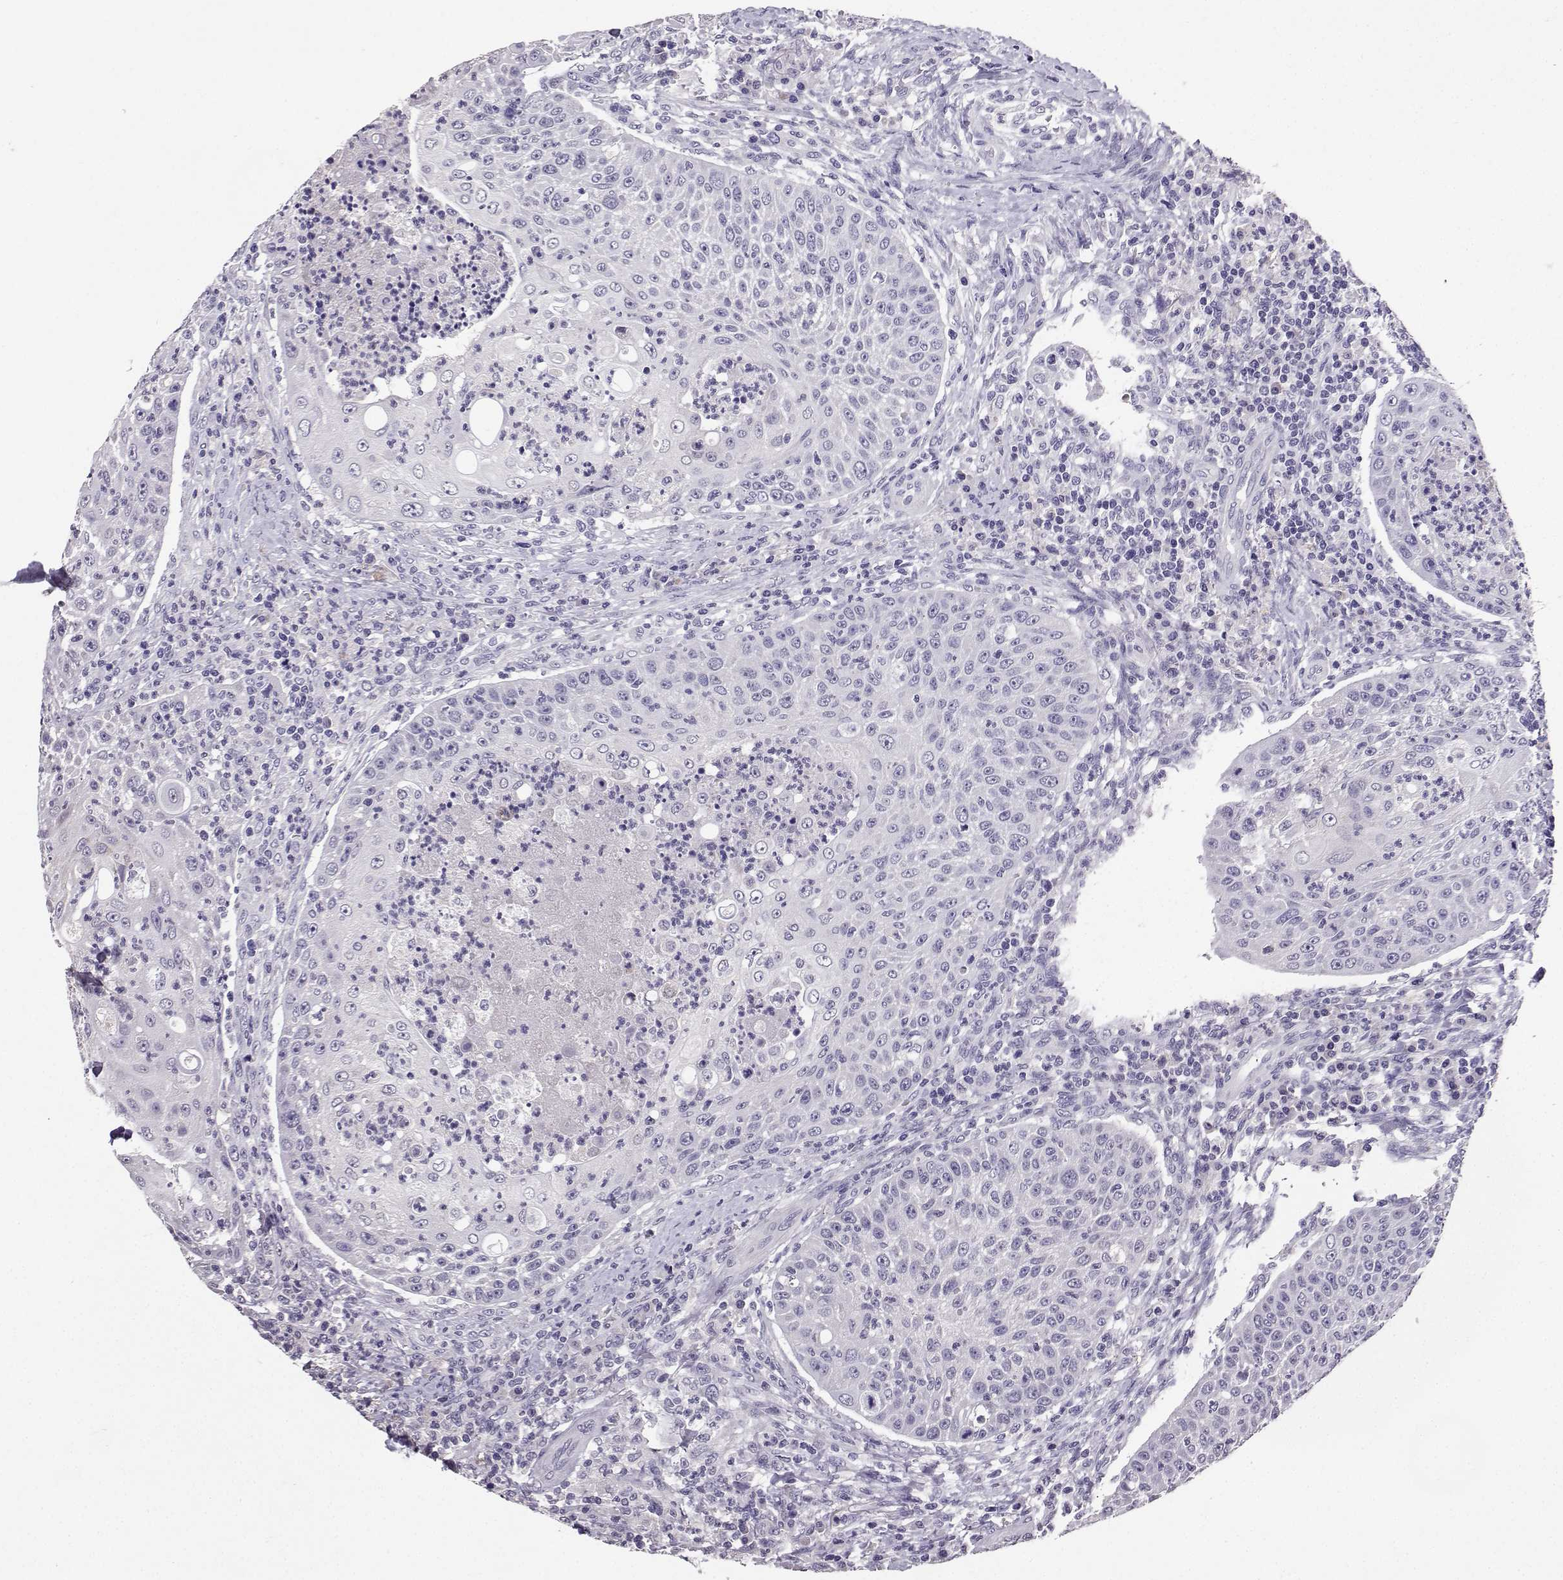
{"staining": {"intensity": "negative", "quantity": "none", "location": "none"}, "tissue": "head and neck cancer", "cell_type": "Tumor cells", "image_type": "cancer", "snomed": [{"axis": "morphology", "description": "Squamous cell carcinoma, NOS"}, {"axis": "topography", "description": "Head-Neck"}], "caption": "IHC of human head and neck cancer (squamous cell carcinoma) demonstrates no staining in tumor cells.", "gene": "SPAG11B", "patient": {"sex": "male", "age": 69}}